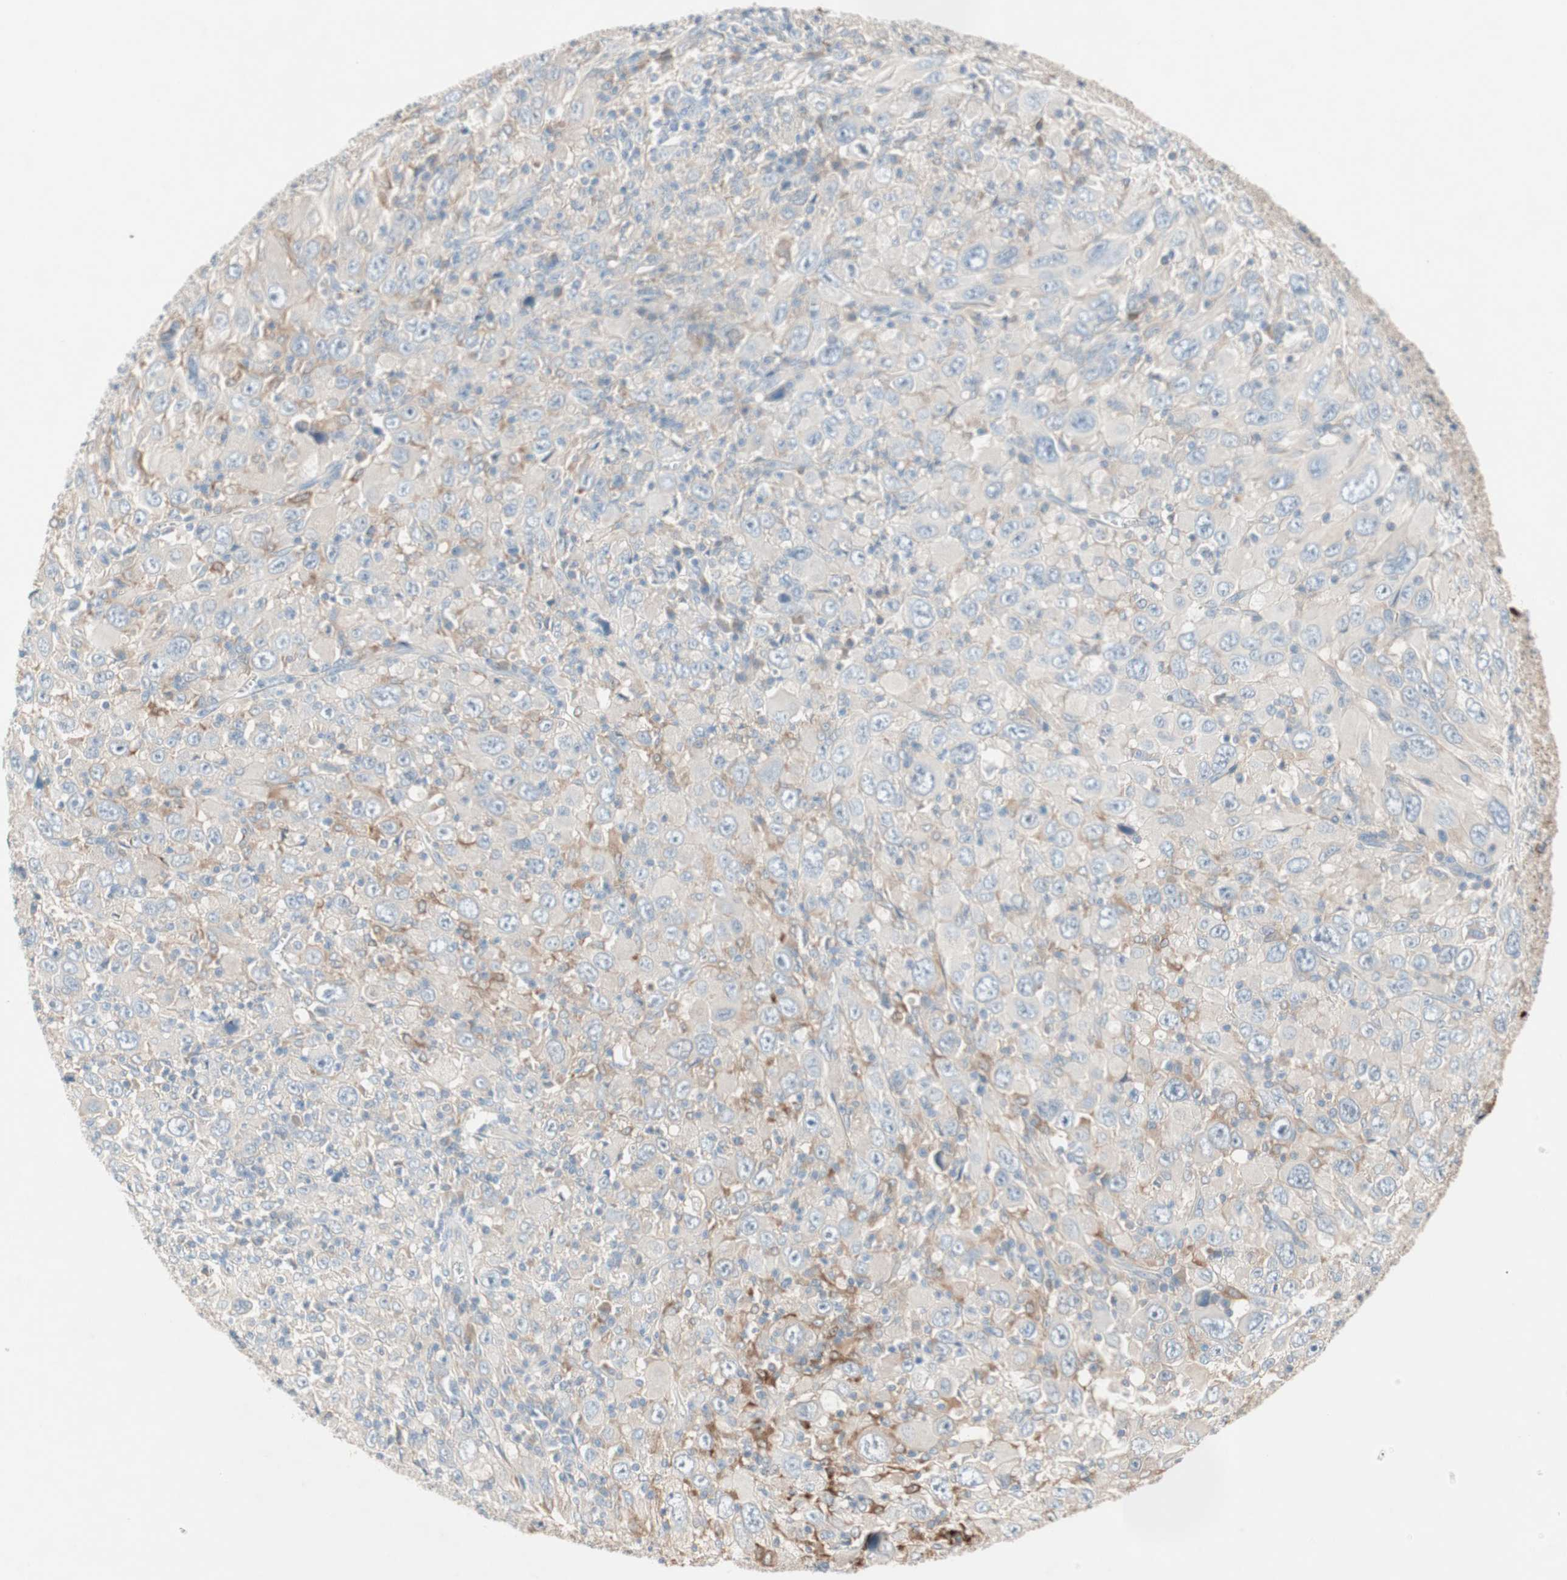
{"staining": {"intensity": "negative", "quantity": "none", "location": "none"}, "tissue": "melanoma", "cell_type": "Tumor cells", "image_type": "cancer", "snomed": [{"axis": "morphology", "description": "Malignant melanoma, Metastatic site"}, {"axis": "topography", "description": "Skin"}], "caption": "Malignant melanoma (metastatic site) was stained to show a protein in brown. There is no significant expression in tumor cells.", "gene": "GLUL", "patient": {"sex": "female", "age": 56}}